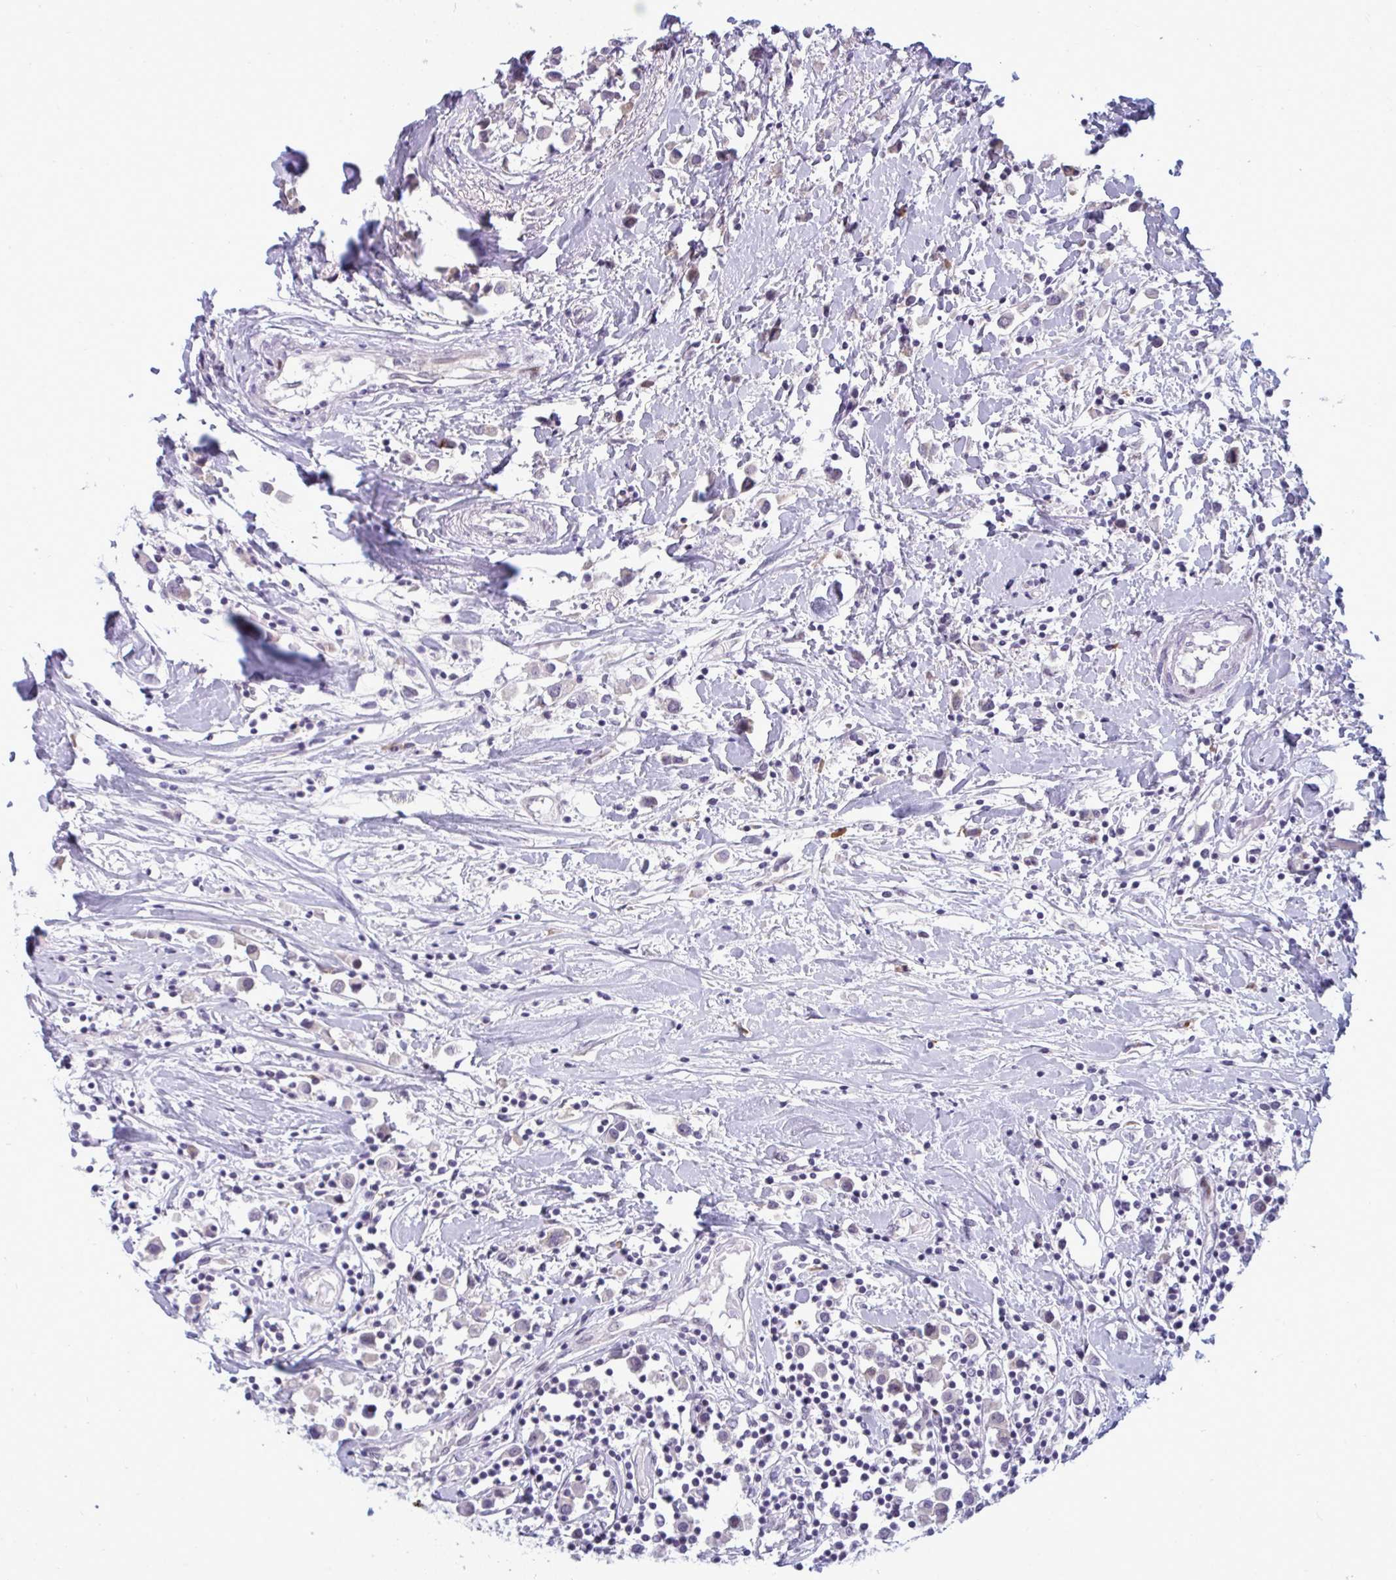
{"staining": {"intensity": "negative", "quantity": "none", "location": "none"}, "tissue": "breast cancer", "cell_type": "Tumor cells", "image_type": "cancer", "snomed": [{"axis": "morphology", "description": "Duct carcinoma"}, {"axis": "topography", "description": "Breast"}], "caption": "A high-resolution image shows immunohistochemistry (IHC) staining of breast intraductal carcinoma, which displays no significant staining in tumor cells.", "gene": "TAB1", "patient": {"sex": "female", "age": 61}}